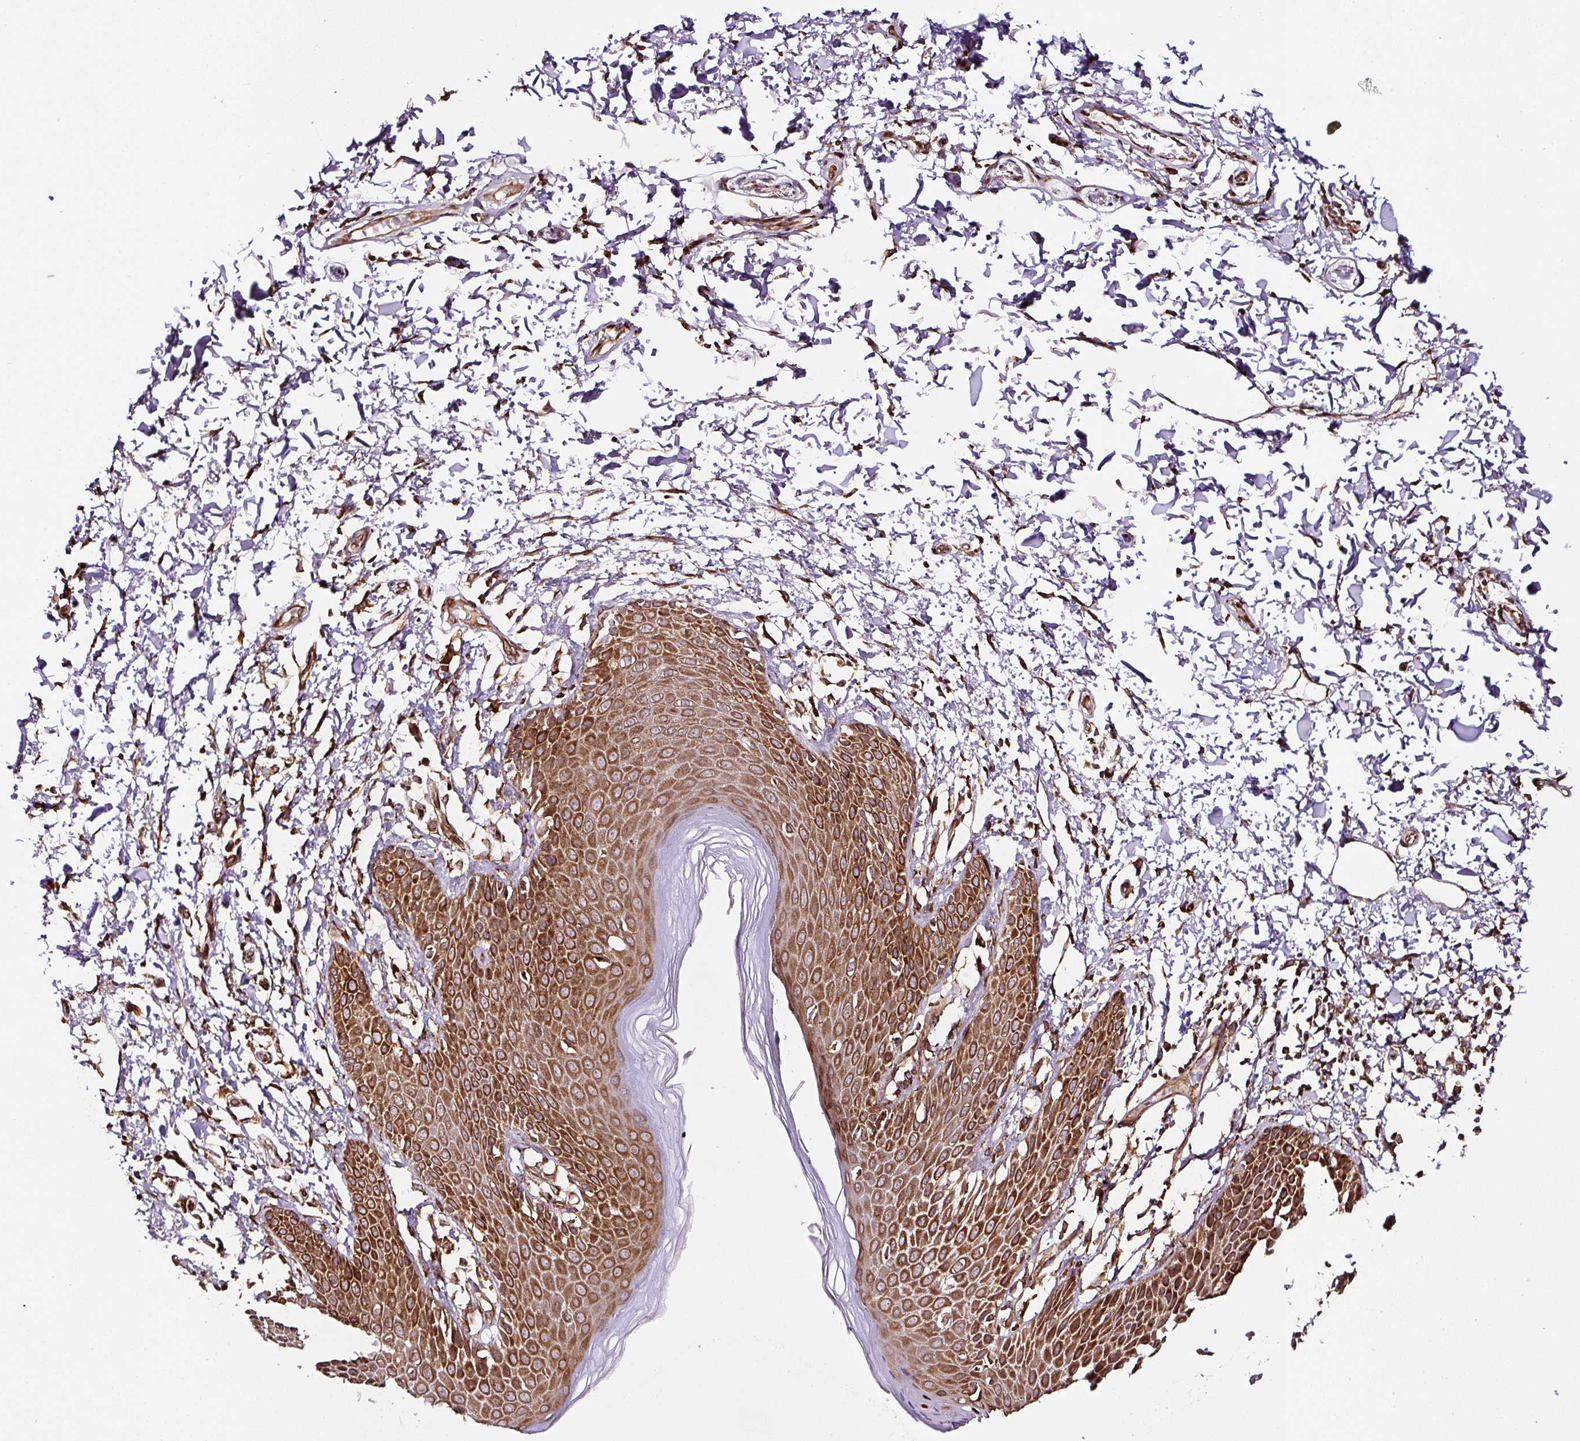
{"staining": {"intensity": "strong", "quantity": ">75%", "location": "cytoplasmic/membranous"}, "tissue": "skin", "cell_type": "Epidermal cells", "image_type": "normal", "snomed": [{"axis": "morphology", "description": "Normal tissue, NOS"}, {"axis": "topography", "description": "Peripheral nerve tissue"}], "caption": "Brown immunohistochemical staining in benign human skin shows strong cytoplasmic/membranous positivity in about >75% of epidermal cells. The staining was performed using DAB (3,3'-diaminobenzidine) to visualize the protein expression in brown, while the nuclei were stained in blue with hematoxylin (Magnification: 20x).", "gene": "KDM4E", "patient": {"sex": "male", "age": 51}}